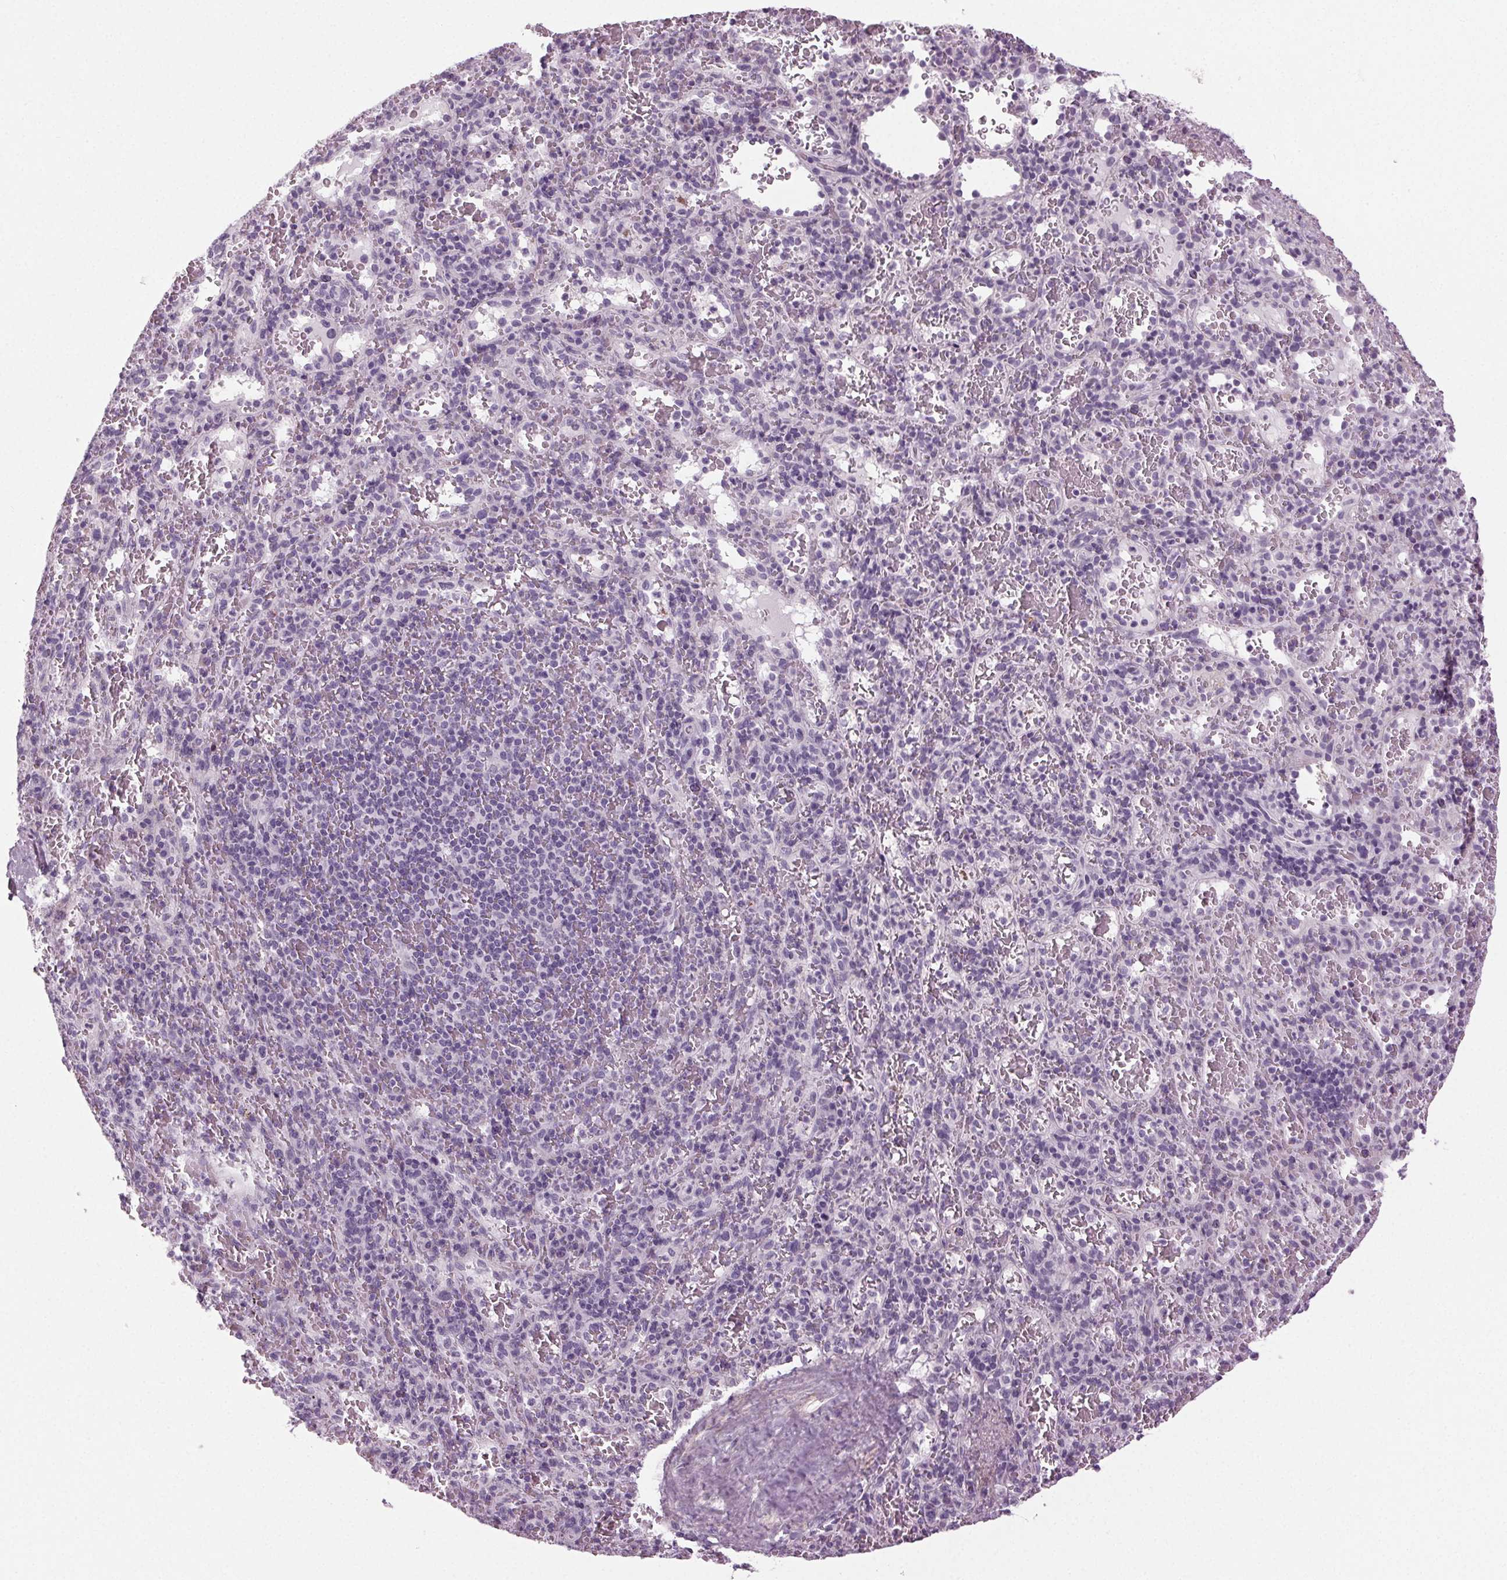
{"staining": {"intensity": "negative", "quantity": "none", "location": "none"}, "tissue": "spleen", "cell_type": "Cells in red pulp", "image_type": "normal", "snomed": [{"axis": "morphology", "description": "Normal tissue, NOS"}, {"axis": "topography", "description": "Spleen"}], "caption": "Immunohistochemical staining of unremarkable spleen demonstrates no significant expression in cells in red pulp. (Stains: DAB (3,3'-diaminobenzidine) immunohistochemistry (IHC) with hematoxylin counter stain, Microscopy: brightfield microscopy at high magnification).", "gene": "DNAH12", "patient": {"sex": "male", "age": 57}}